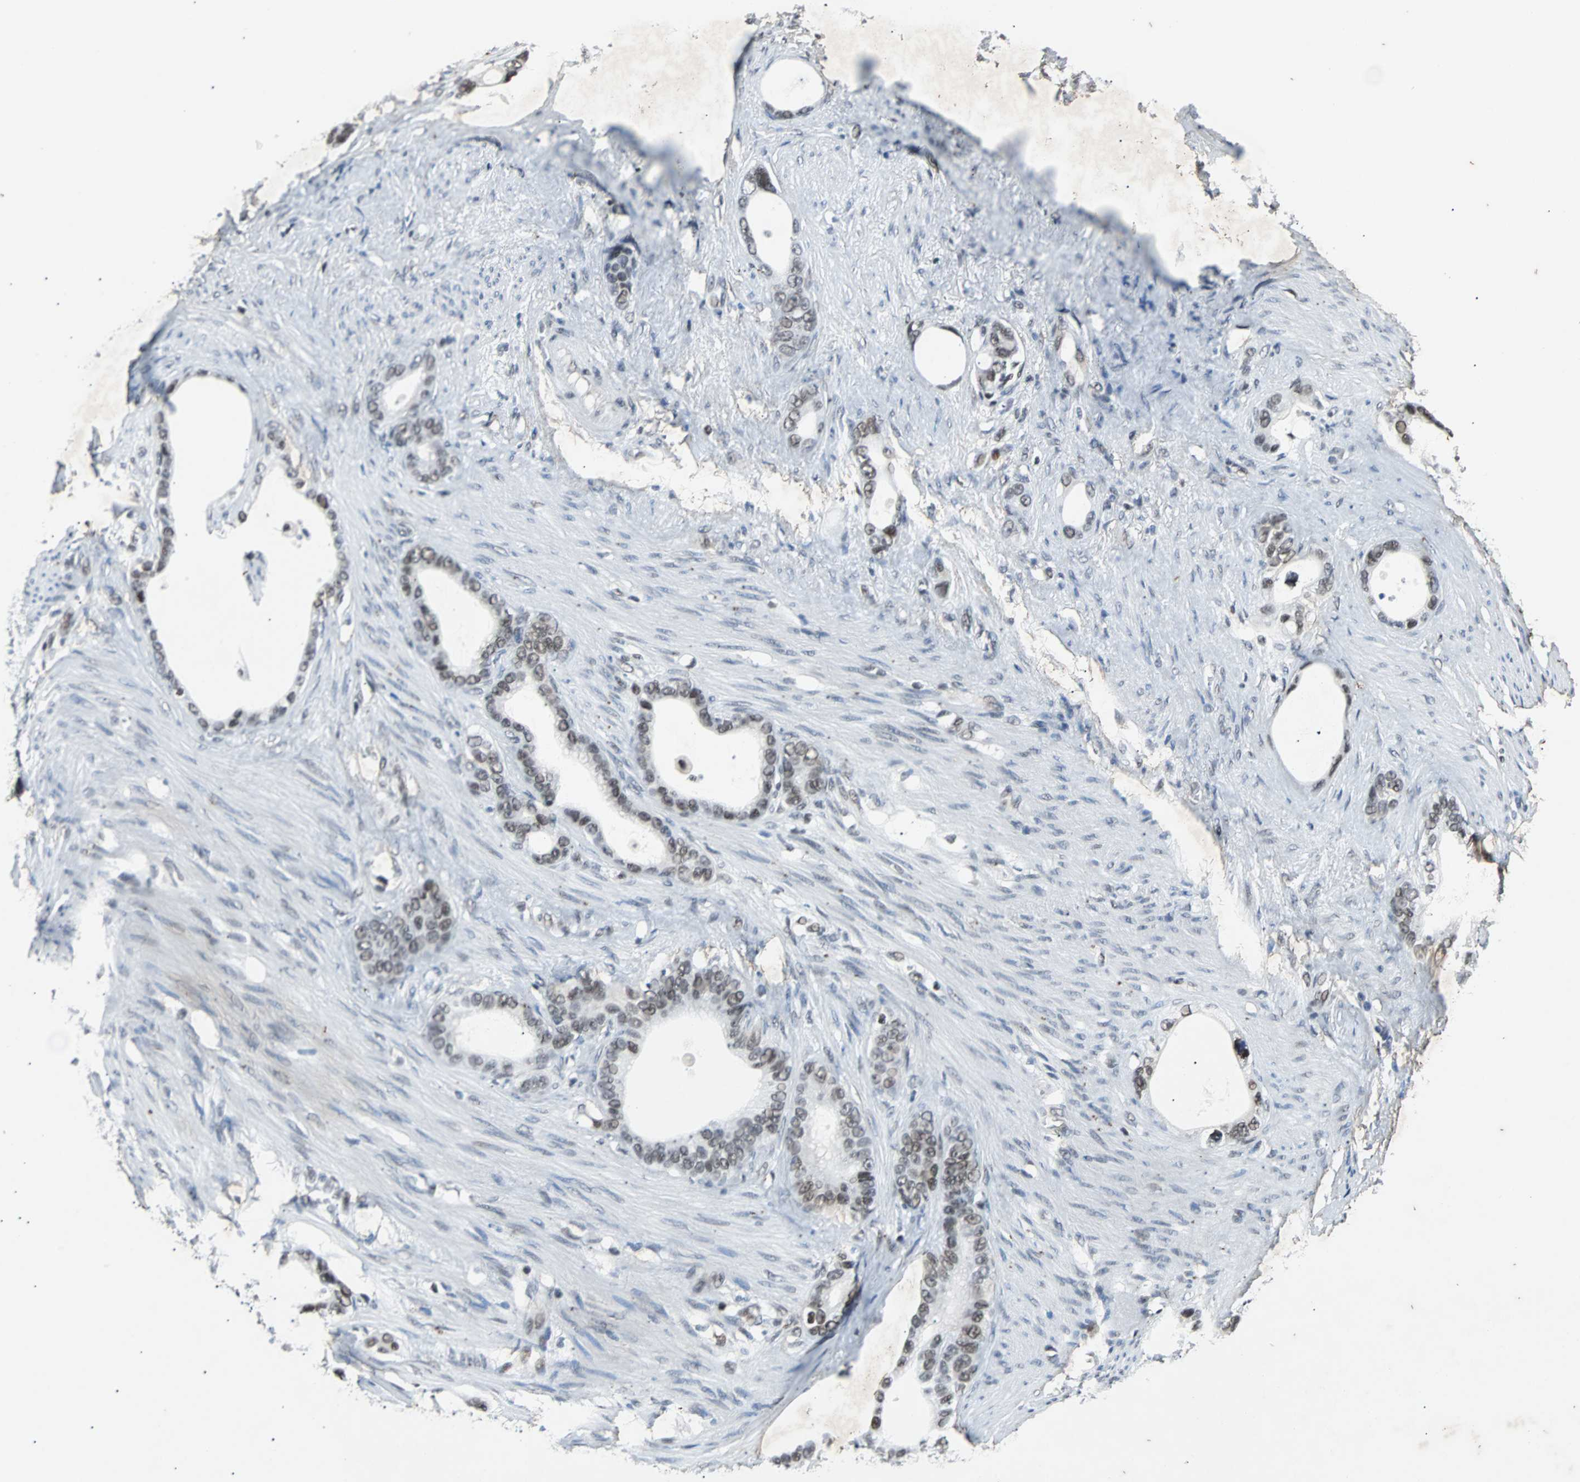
{"staining": {"intensity": "moderate", "quantity": ">75%", "location": "nuclear"}, "tissue": "stomach cancer", "cell_type": "Tumor cells", "image_type": "cancer", "snomed": [{"axis": "morphology", "description": "Adenocarcinoma, NOS"}, {"axis": "topography", "description": "Stomach"}], "caption": "Immunohistochemical staining of stomach adenocarcinoma displays medium levels of moderate nuclear protein staining in approximately >75% of tumor cells. The staining was performed using DAB (3,3'-diaminobenzidine), with brown indicating positive protein expression. Nuclei are stained blue with hematoxylin.", "gene": "GATAD2A", "patient": {"sex": "female", "age": 75}}